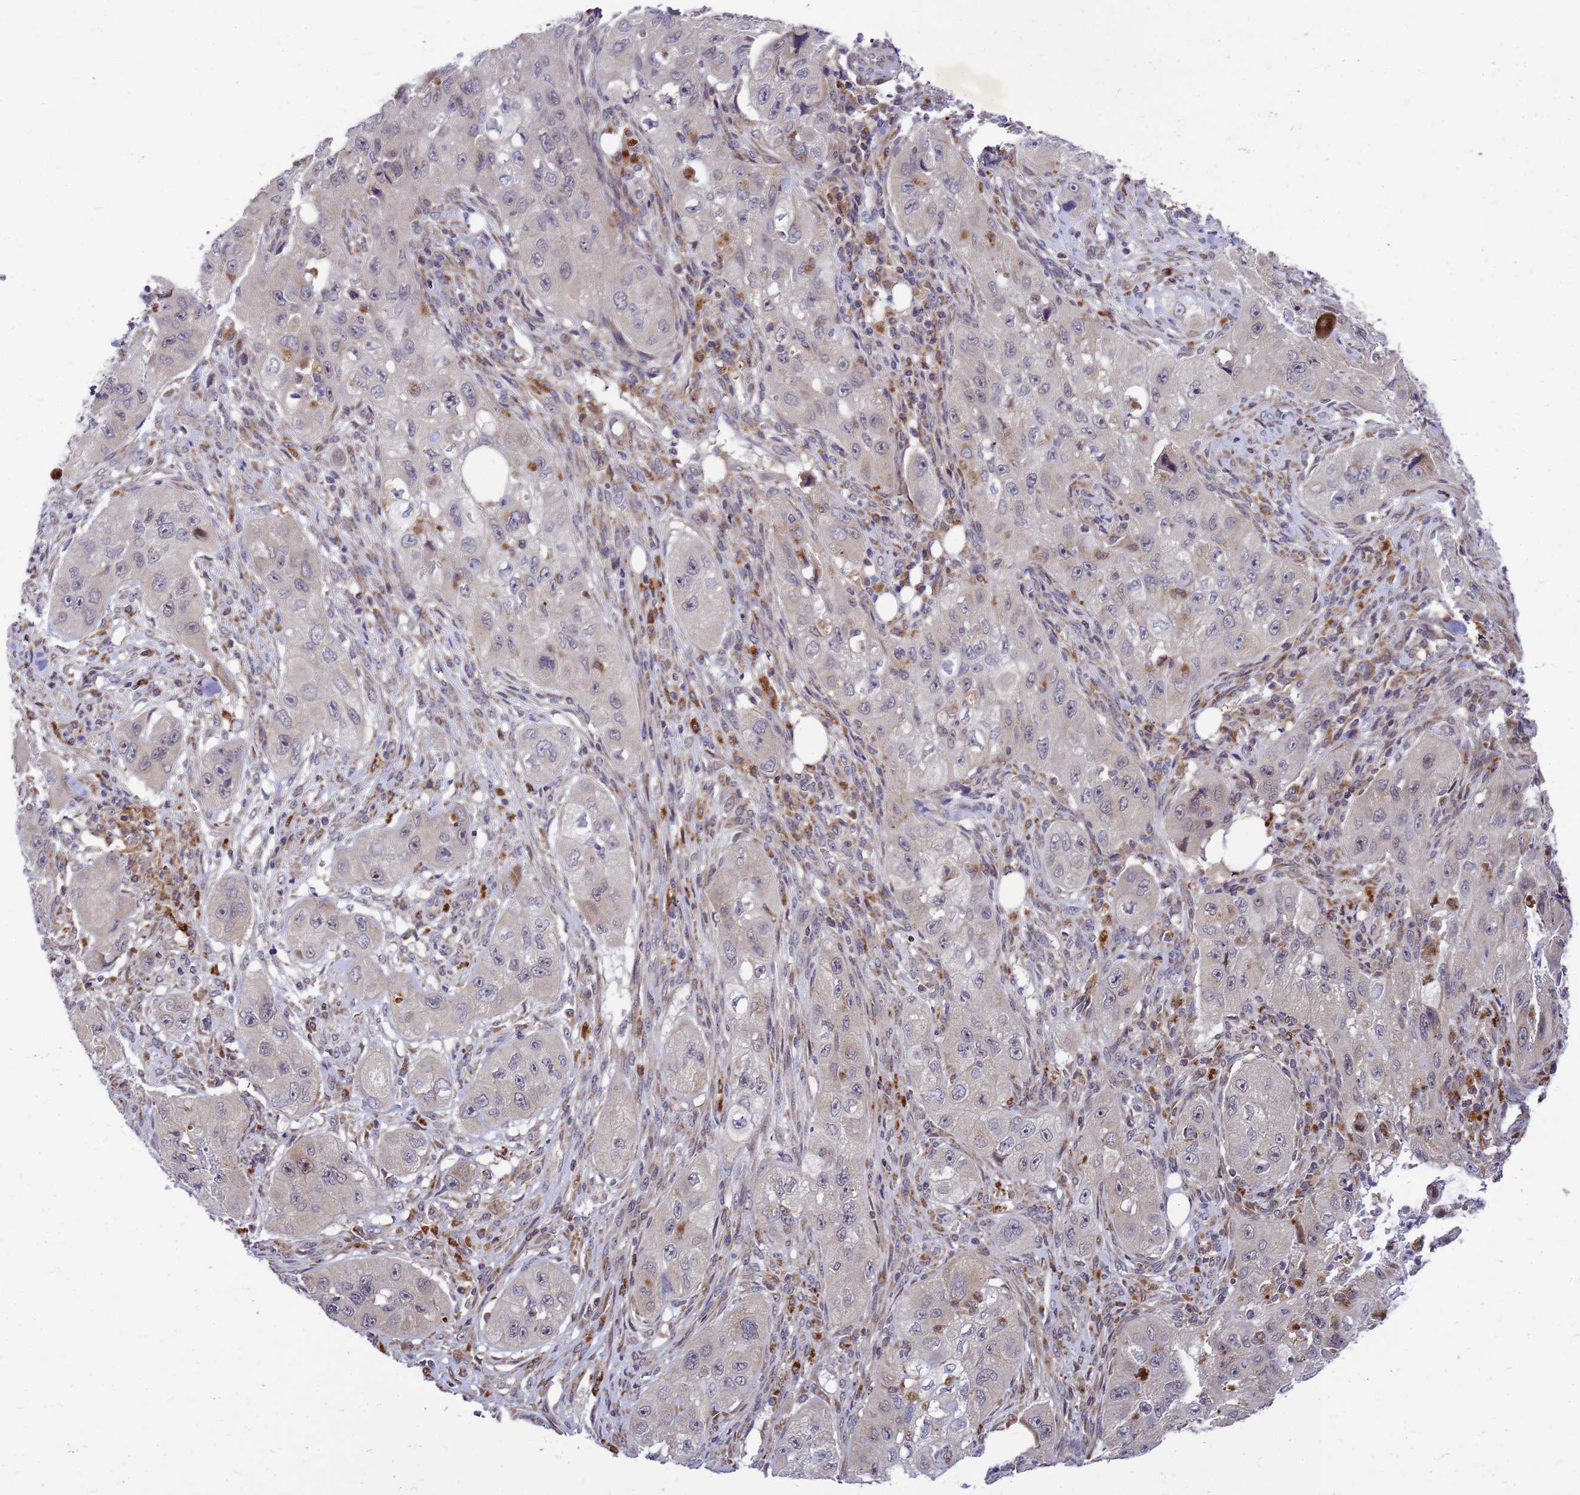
{"staining": {"intensity": "negative", "quantity": "none", "location": "none"}, "tissue": "skin cancer", "cell_type": "Tumor cells", "image_type": "cancer", "snomed": [{"axis": "morphology", "description": "Squamous cell carcinoma, NOS"}, {"axis": "topography", "description": "Skin"}, {"axis": "topography", "description": "Subcutis"}], "caption": "Histopathology image shows no significant protein expression in tumor cells of squamous cell carcinoma (skin).", "gene": "C12orf43", "patient": {"sex": "male", "age": 73}}